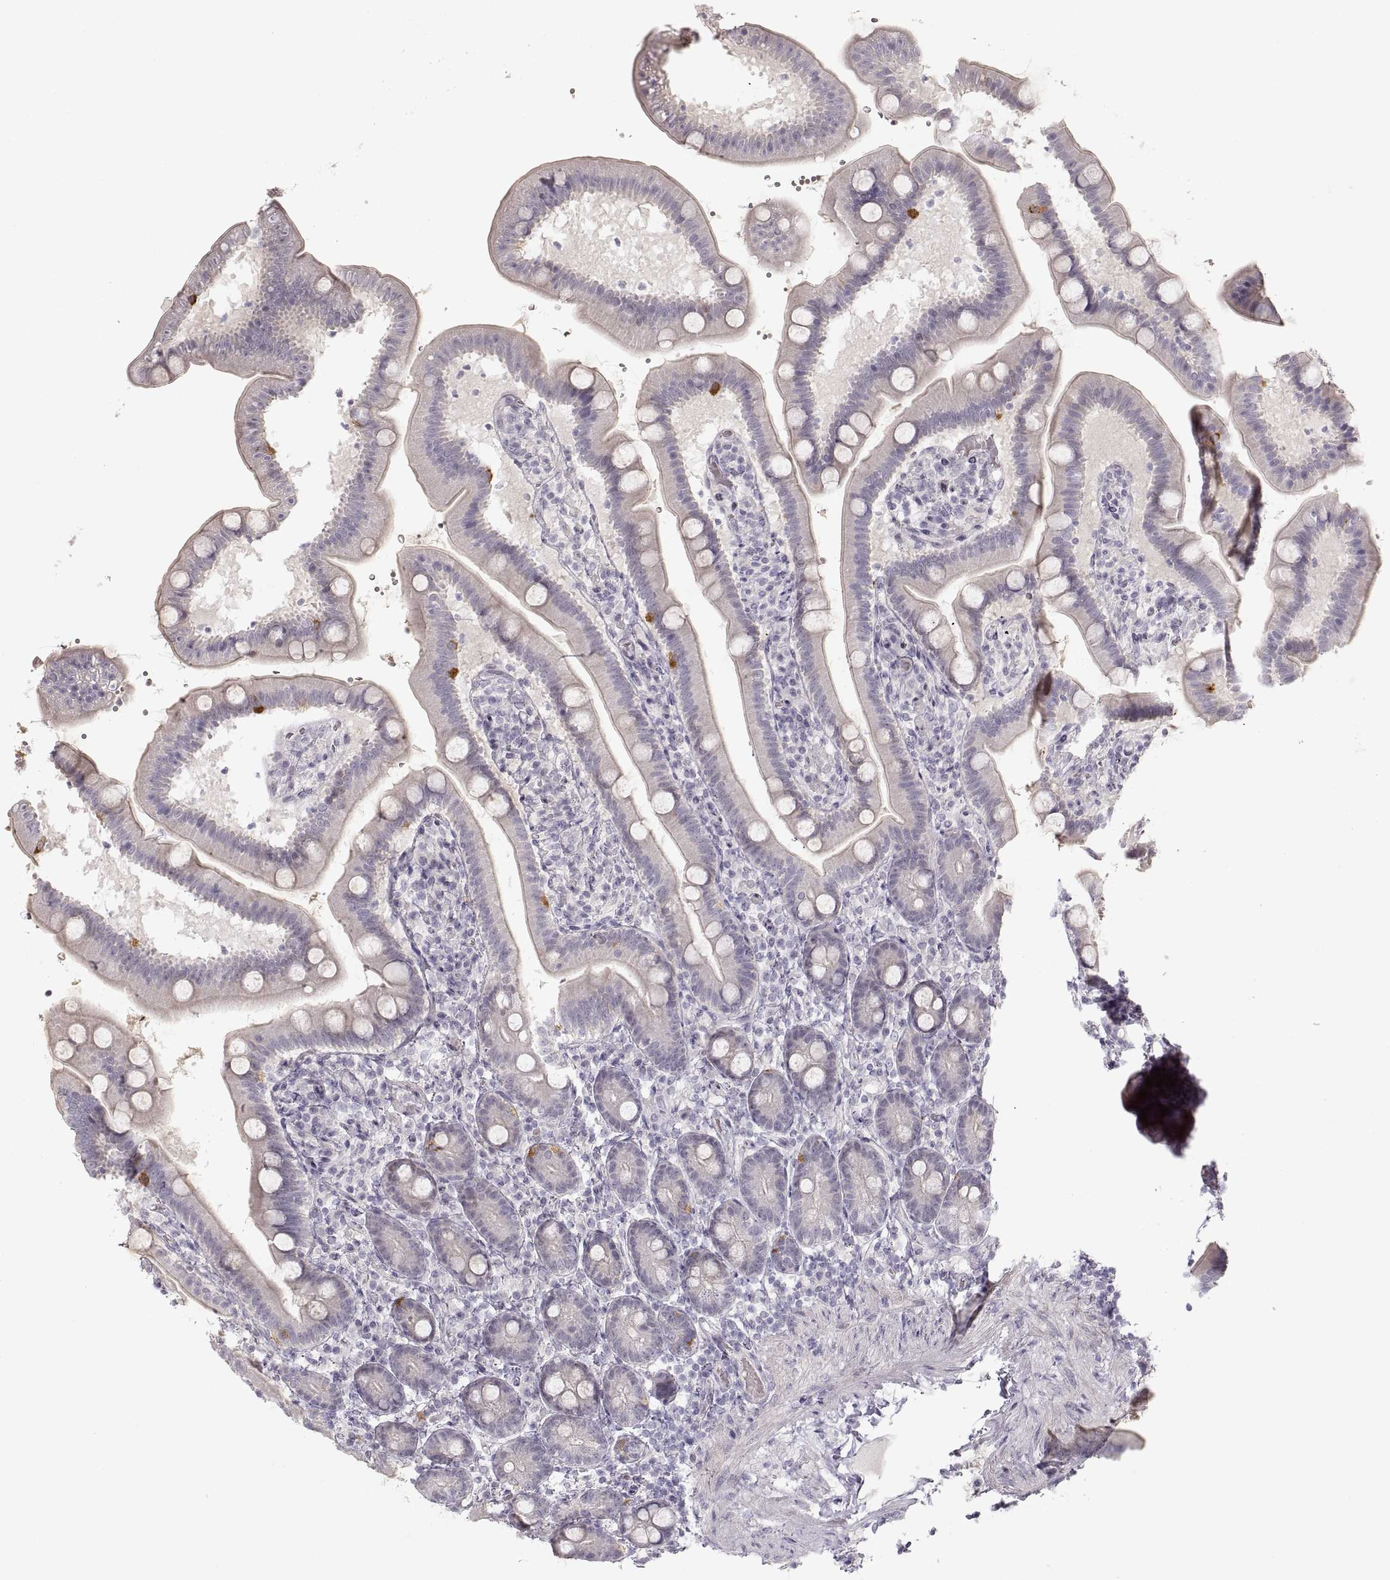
{"staining": {"intensity": "strong", "quantity": "<25%", "location": "cytoplasmic/membranous"}, "tissue": "small intestine", "cell_type": "Glandular cells", "image_type": "normal", "snomed": [{"axis": "morphology", "description": "Normal tissue, NOS"}, {"axis": "topography", "description": "Small intestine"}], "caption": "IHC photomicrograph of benign small intestine: human small intestine stained using IHC exhibits medium levels of strong protein expression localized specifically in the cytoplasmic/membranous of glandular cells, appearing as a cytoplasmic/membranous brown color.", "gene": "PCSK2", "patient": {"sex": "male", "age": 66}}